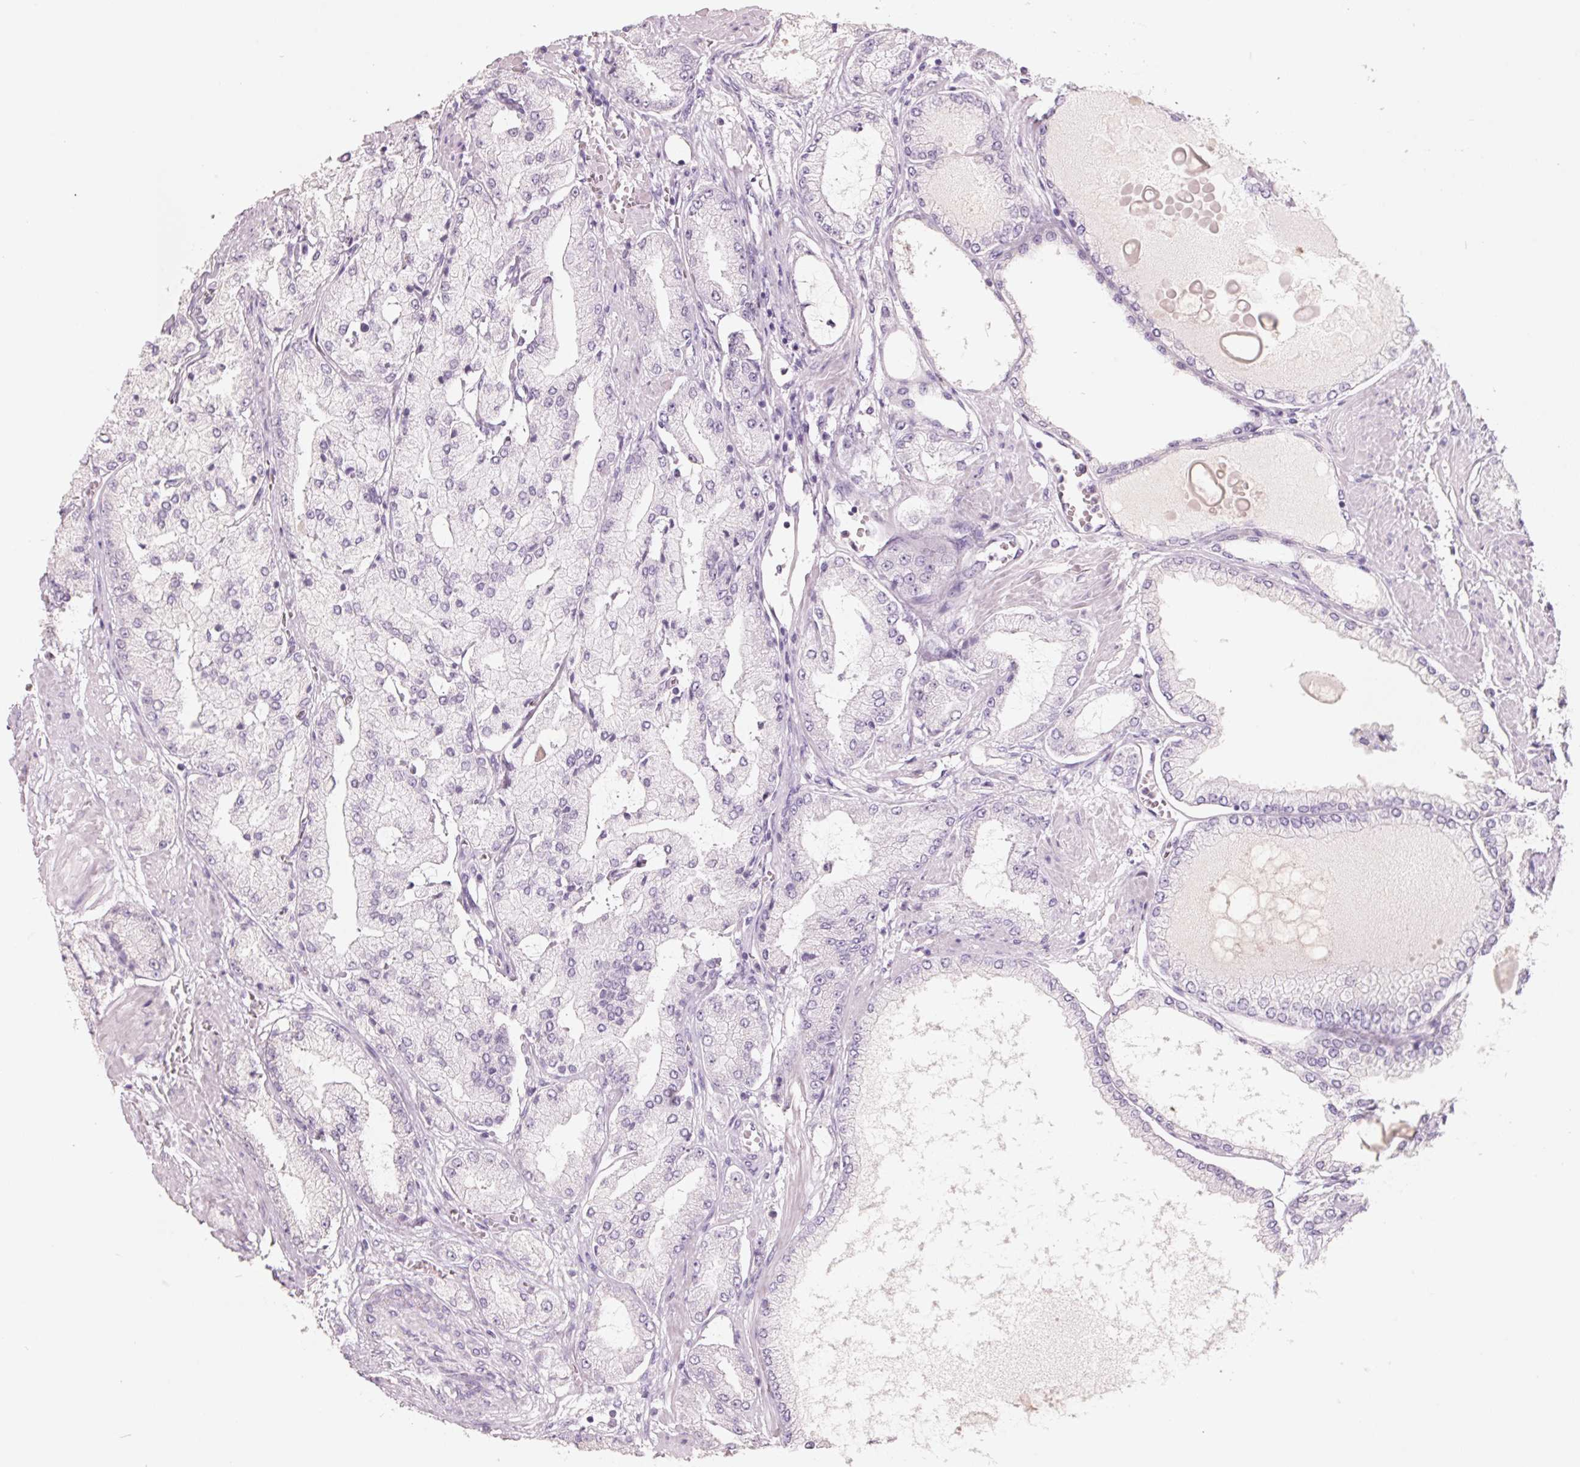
{"staining": {"intensity": "negative", "quantity": "none", "location": "none"}, "tissue": "prostate cancer", "cell_type": "Tumor cells", "image_type": "cancer", "snomed": [{"axis": "morphology", "description": "Adenocarcinoma, High grade"}, {"axis": "topography", "description": "Prostate"}], "caption": "Tumor cells are negative for brown protein staining in prostate cancer (high-grade adenocarcinoma).", "gene": "FTCD", "patient": {"sex": "male", "age": 68}}